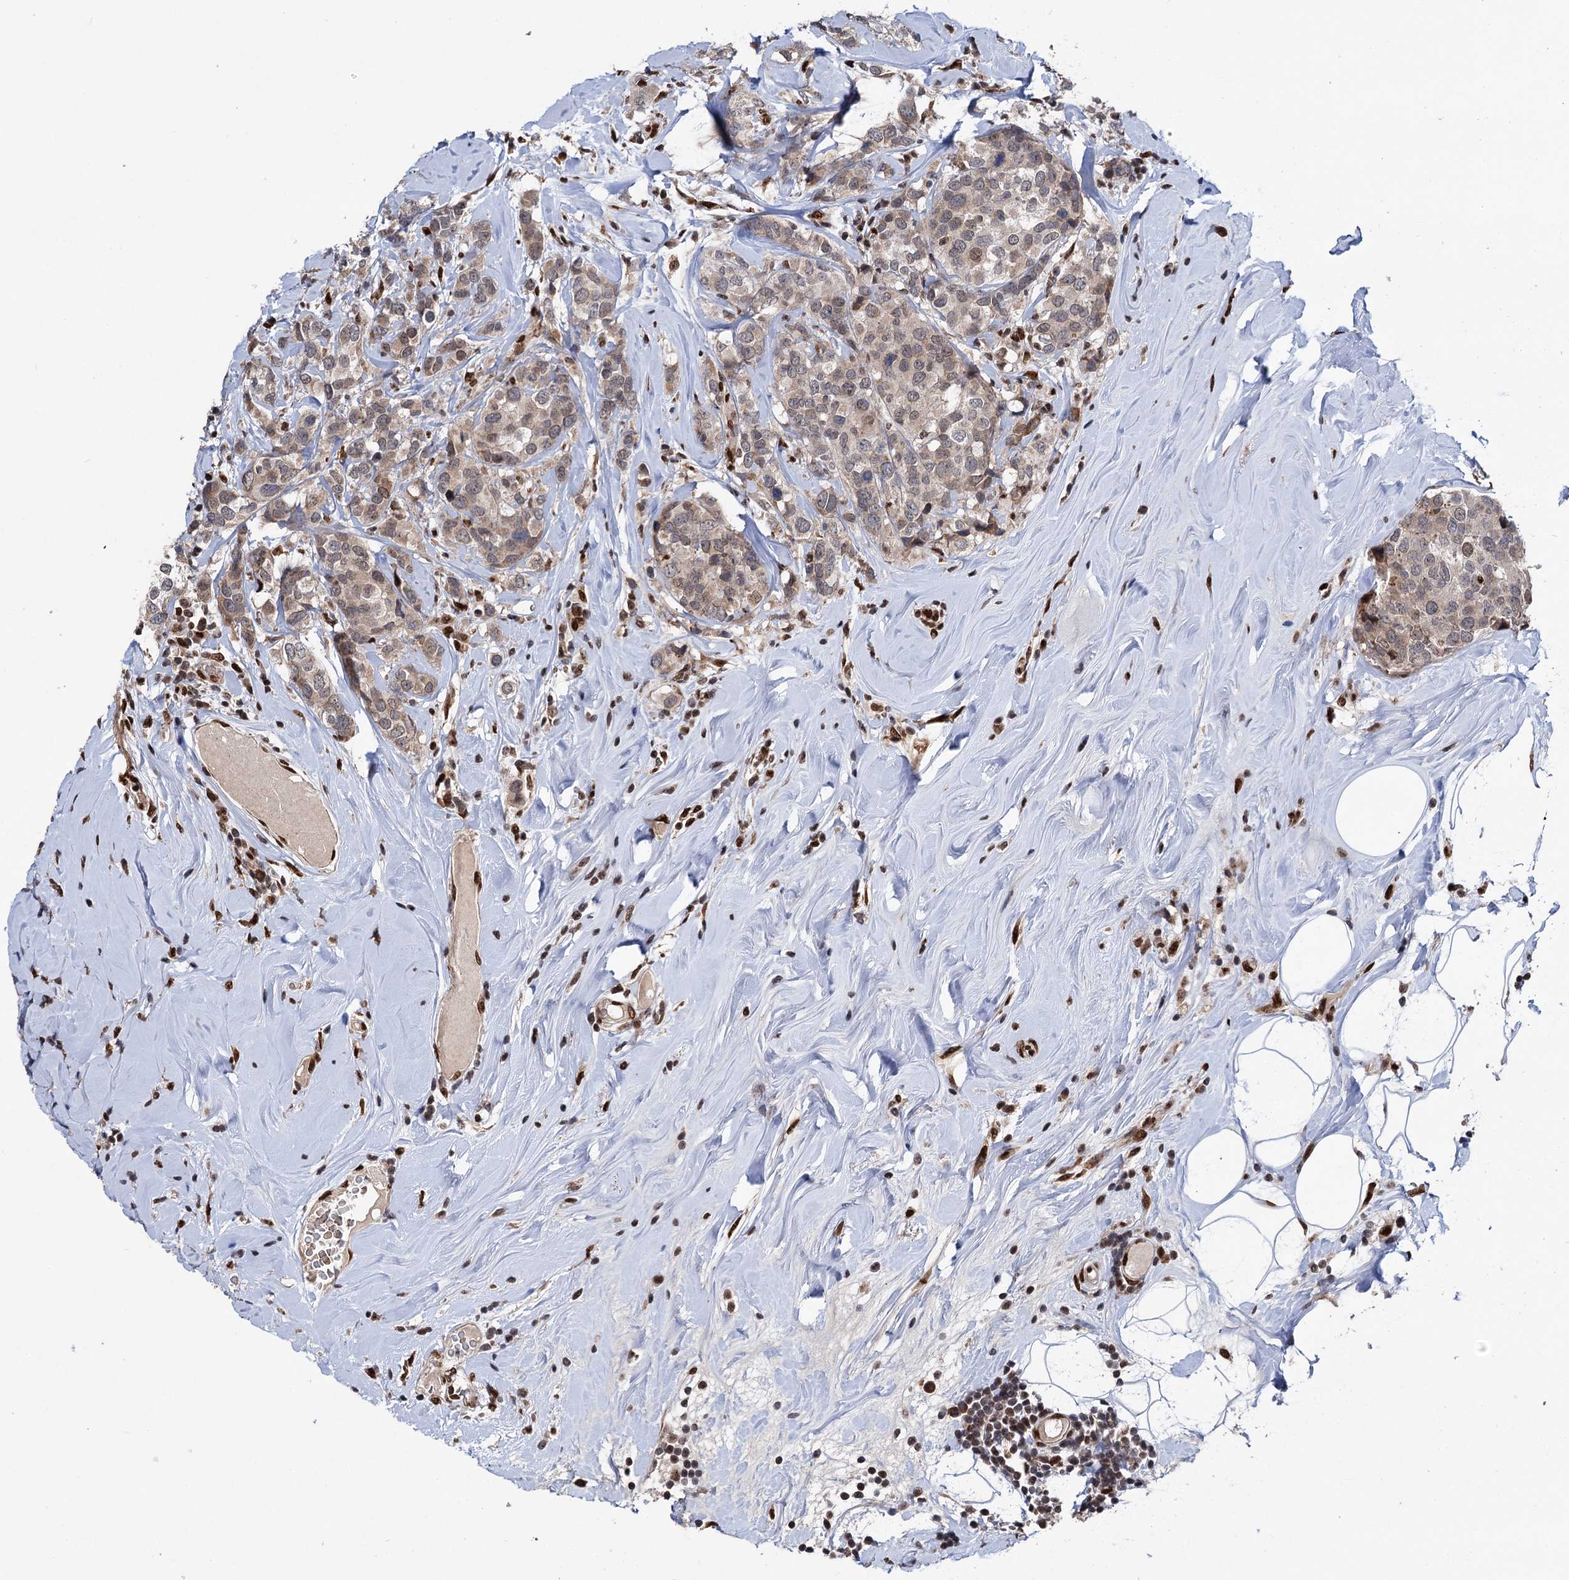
{"staining": {"intensity": "weak", "quantity": "25%-75%", "location": "cytoplasmic/membranous"}, "tissue": "breast cancer", "cell_type": "Tumor cells", "image_type": "cancer", "snomed": [{"axis": "morphology", "description": "Lobular carcinoma"}, {"axis": "topography", "description": "Breast"}], "caption": "There is low levels of weak cytoplasmic/membranous staining in tumor cells of breast cancer (lobular carcinoma), as demonstrated by immunohistochemical staining (brown color).", "gene": "MESD", "patient": {"sex": "female", "age": 59}}